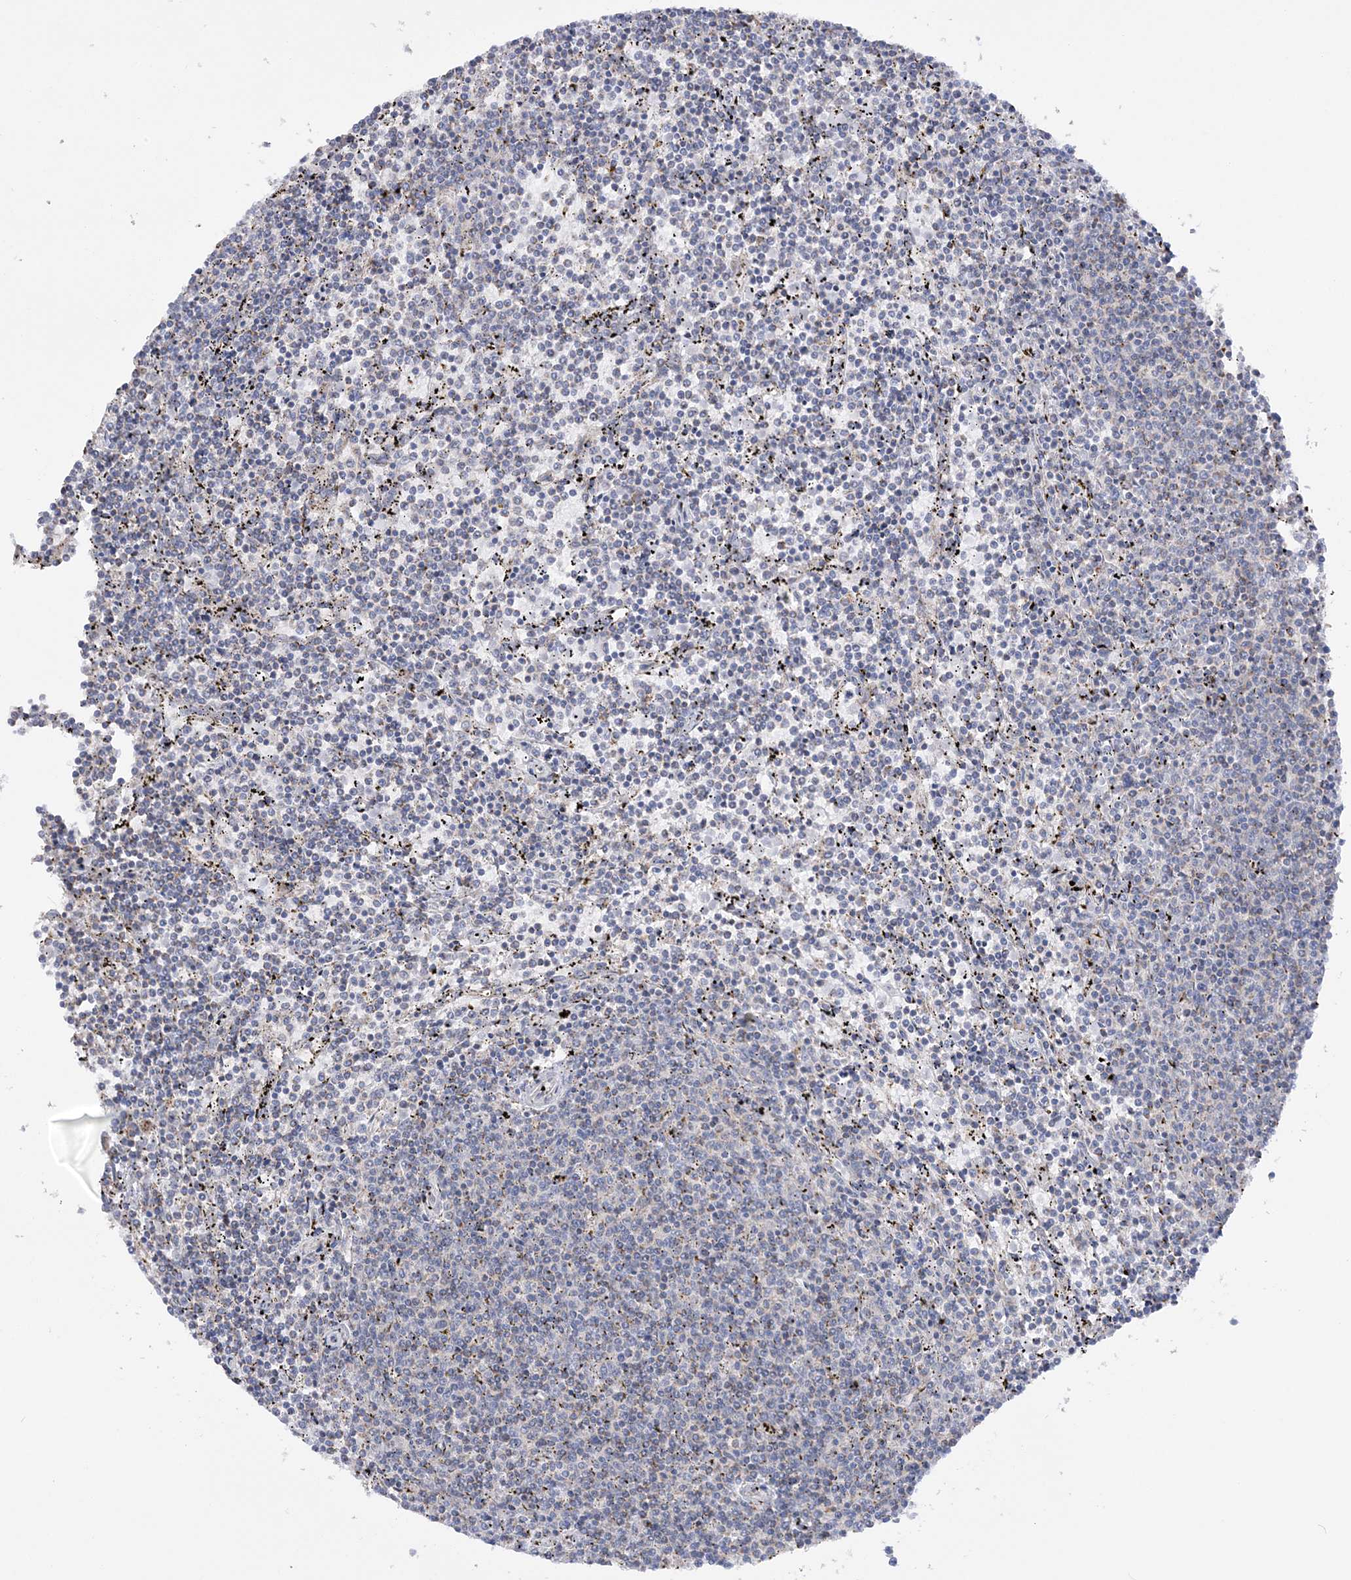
{"staining": {"intensity": "negative", "quantity": "none", "location": "none"}, "tissue": "lymphoma", "cell_type": "Tumor cells", "image_type": "cancer", "snomed": [{"axis": "morphology", "description": "Malignant lymphoma, non-Hodgkin's type, Low grade"}, {"axis": "topography", "description": "Spleen"}], "caption": "Tumor cells are negative for brown protein staining in low-grade malignant lymphoma, non-Hodgkin's type.", "gene": "MMADHC", "patient": {"sex": "female", "age": 50}}